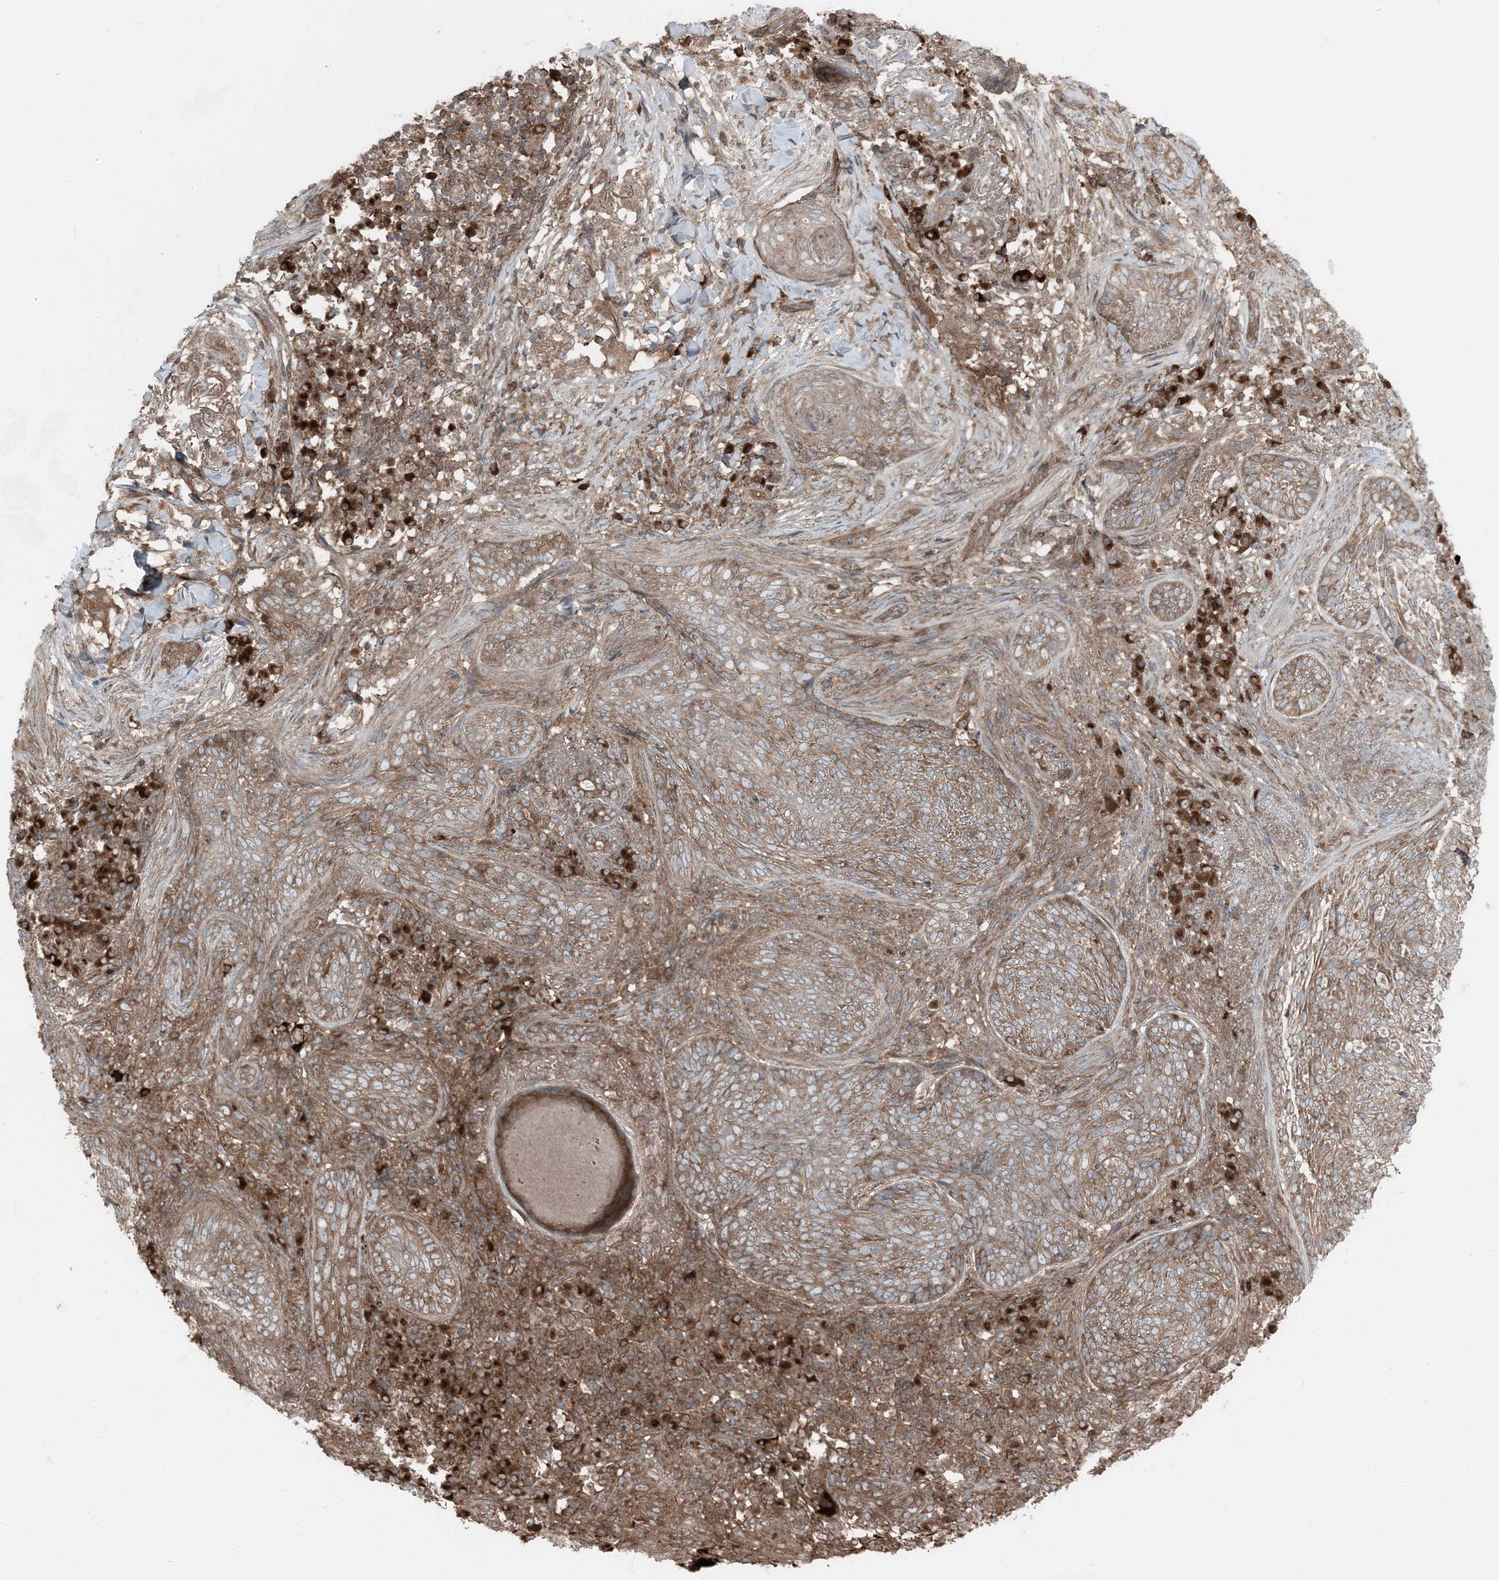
{"staining": {"intensity": "moderate", "quantity": ">75%", "location": "cytoplasmic/membranous"}, "tissue": "skin cancer", "cell_type": "Tumor cells", "image_type": "cancer", "snomed": [{"axis": "morphology", "description": "Basal cell carcinoma"}, {"axis": "topography", "description": "Skin"}], "caption": "DAB (3,3'-diaminobenzidine) immunohistochemical staining of skin cancer displays moderate cytoplasmic/membranous protein expression in about >75% of tumor cells.", "gene": "RAB3GAP1", "patient": {"sex": "male", "age": 85}}